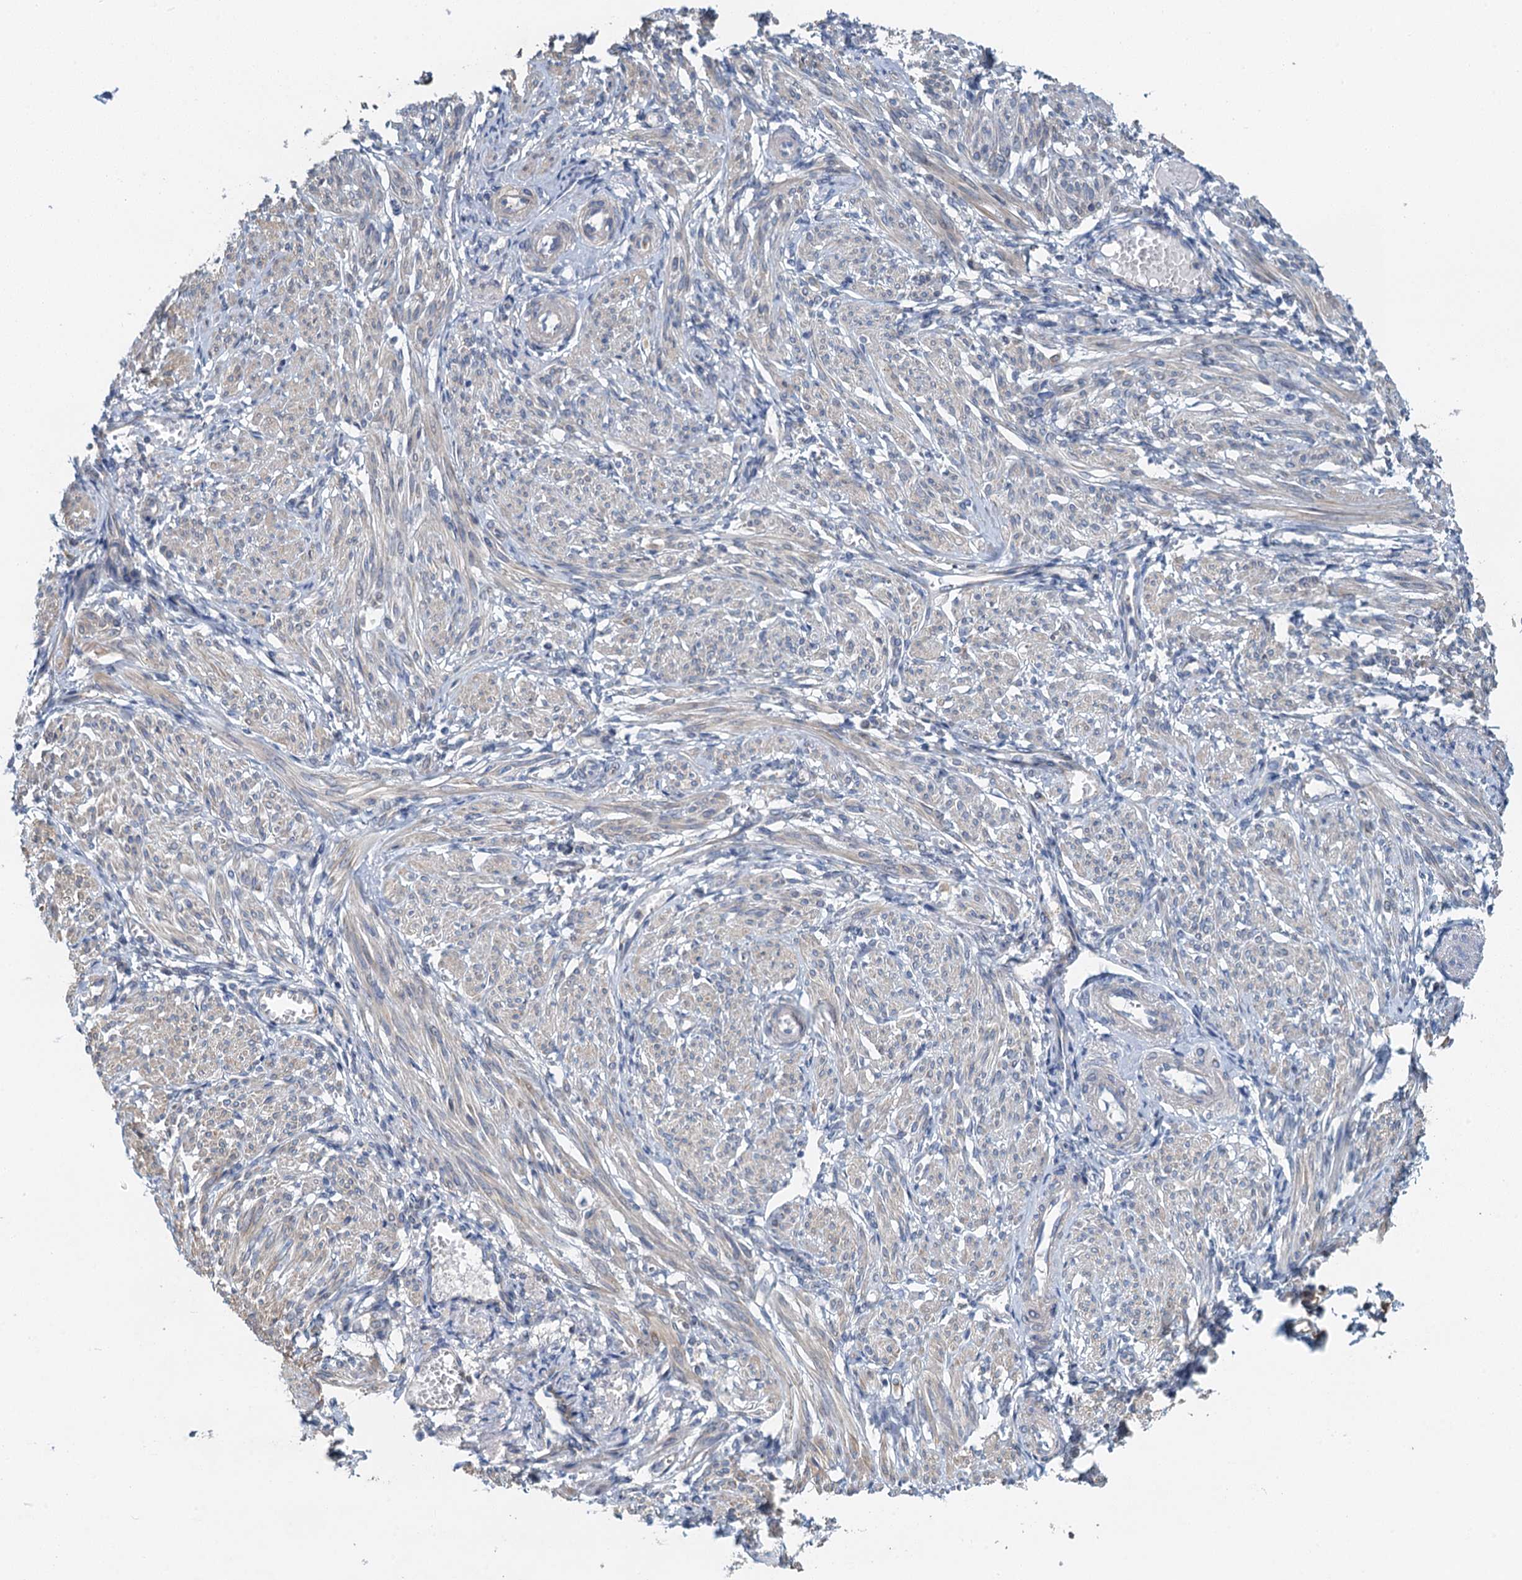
{"staining": {"intensity": "weak", "quantity": "<25%", "location": "cytoplasmic/membranous"}, "tissue": "smooth muscle", "cell_type": "Smooth muscle cells", "image_type": "normal", "snomed": [{"axis": "morphology", "description": "Normal tissue, NOS"}, {"axis": "topography", "description": "Smooth muscle"}], "caption": "This histopathology image is of unremarkable smooth muscle stained with immunohistochemistry to label a protein in brown with the nuclei are counter-stained blue. There is no expression in smooth muscle cells.", "gene": "ZNF606", "patient": {"sex": "female", "age": 39}}